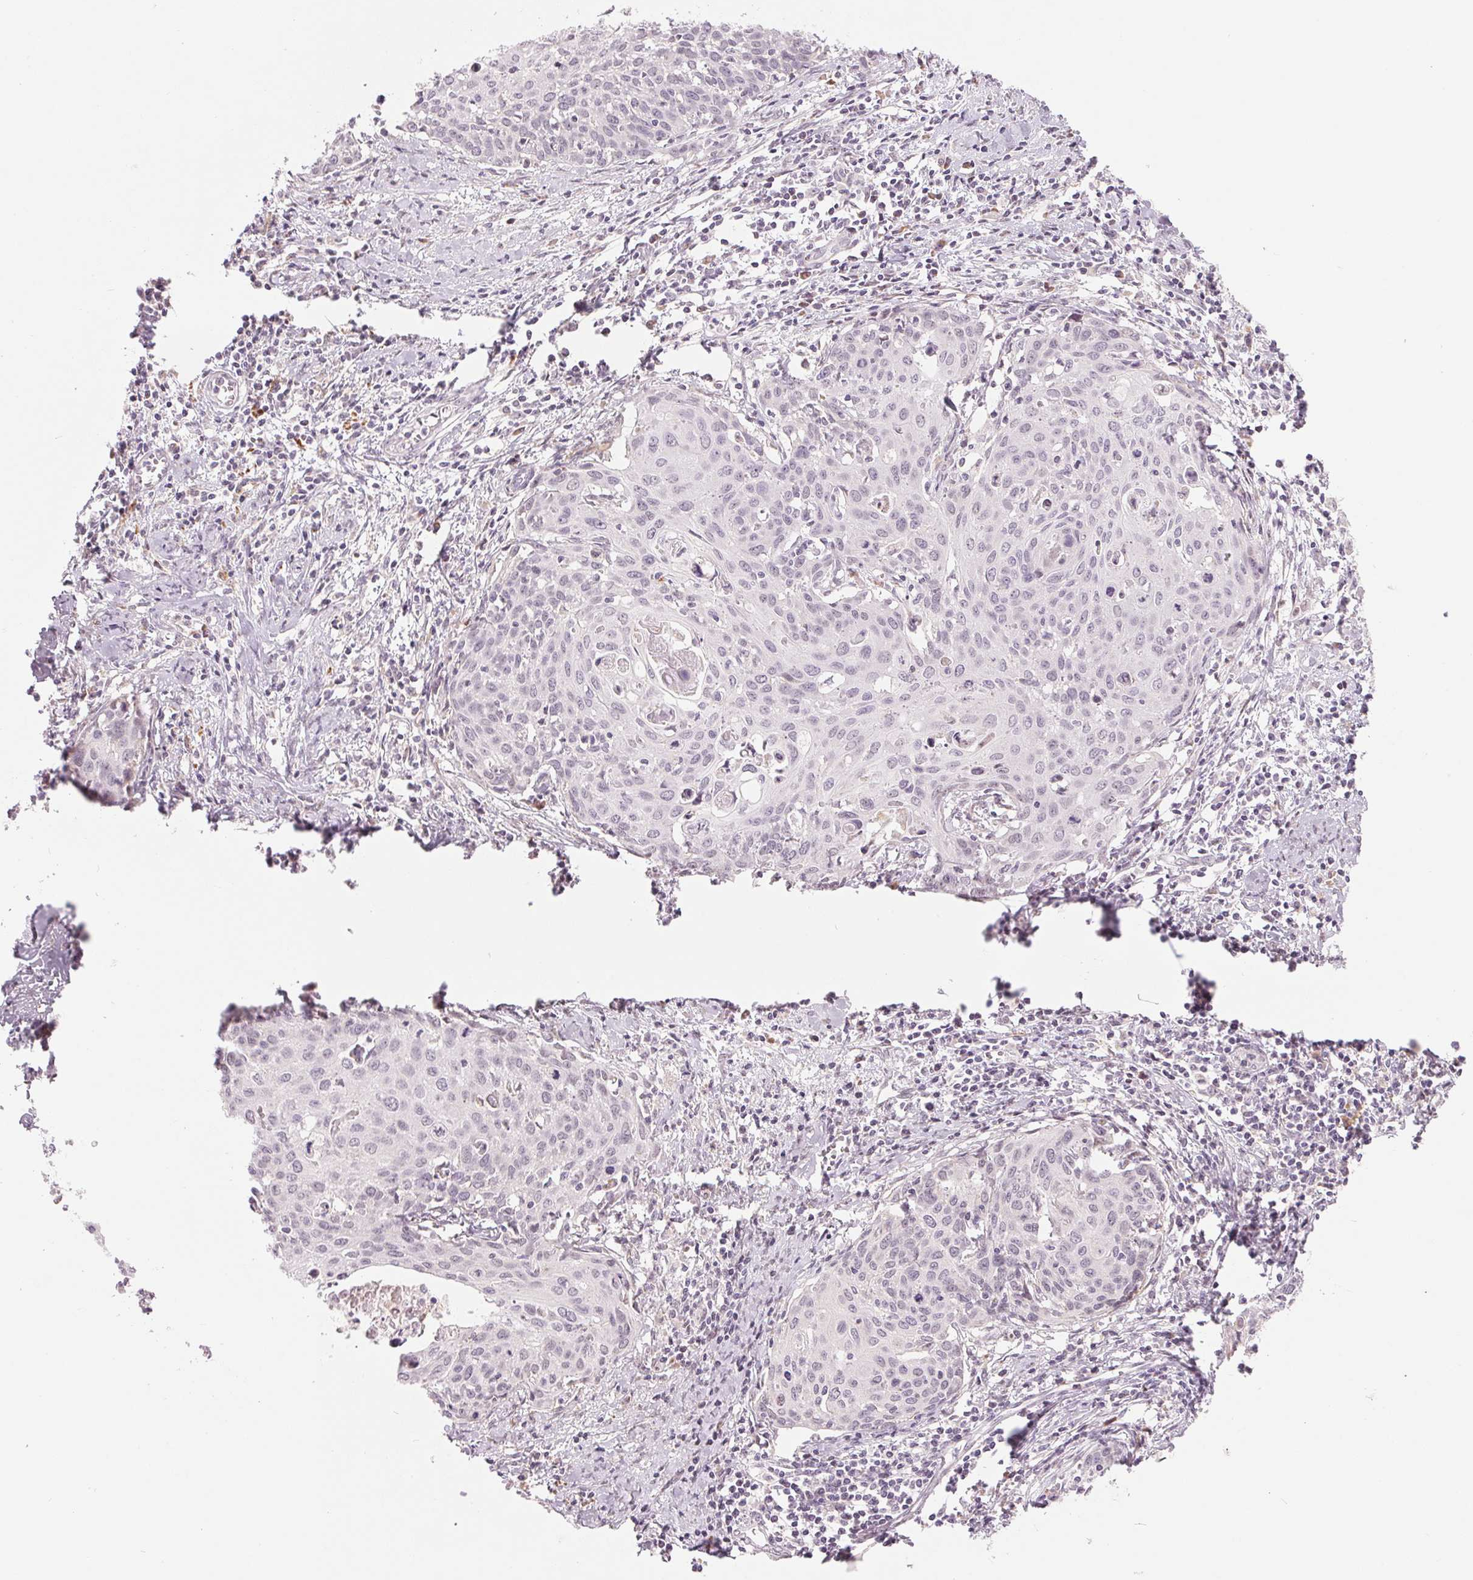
{"staining": {"intensity": "negative", "quantity": "none", "location": "none"}, "tissue": "cervical cancer", "cell_type": "Tumor cells", "image_type": "cancer", "snomed": [{"axis": "morphology", "description": "Squamous cell carcinoma, NOS"}, {"axis": "topography", "description": "Cervix"}], "caption": "The photomicrograph exhibits no staining of tumor cells in cervical squamous cell carcinoma. (DAB (3,3'-diaminobenzidine) IHC with hematoxylin counter stain).", "gene": "ARHGAP32", "patient": {"sex": "female", "age": 62}}